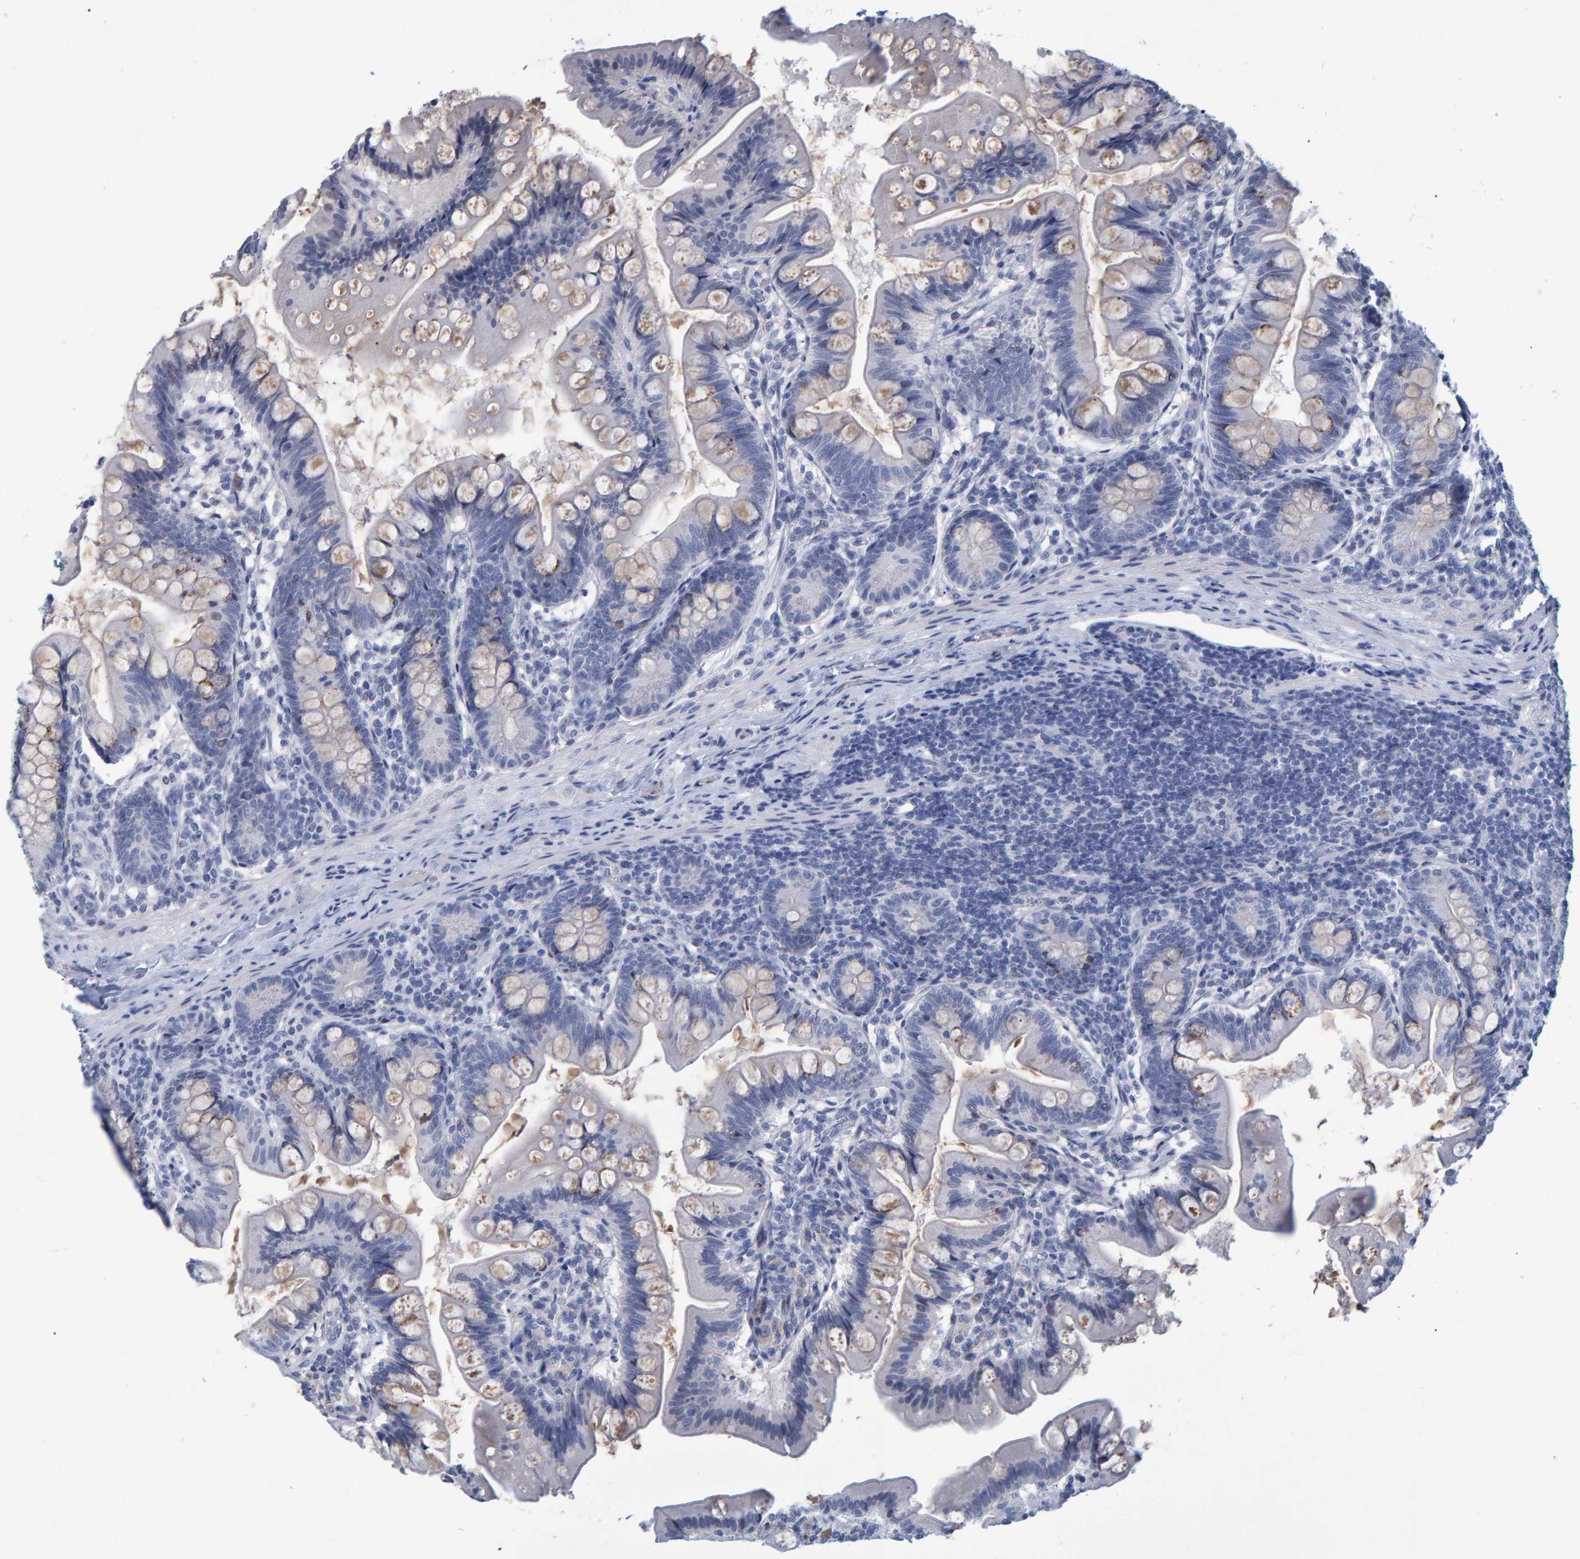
{"staining": {"intensity": "weak", "quantity": "<25%", "location": "cytoplasmic/membranous"}, "tissue": "small intestine", "cell_type": "Glandular cells", "image_type": "normal", "snomed": [{"axis": "morphology", "description": "Normal tissue, NOS"}, {"axis": "topography", "description": "Small intestine"}], "caption": "DAB (3,3'-diaminobenzidine) immunohistochemical staining of benign human small intestine reveals no significant positivity in glandular cells.", "gene": "PROCA1", "patient": {"sex": "male", "age": 7}}